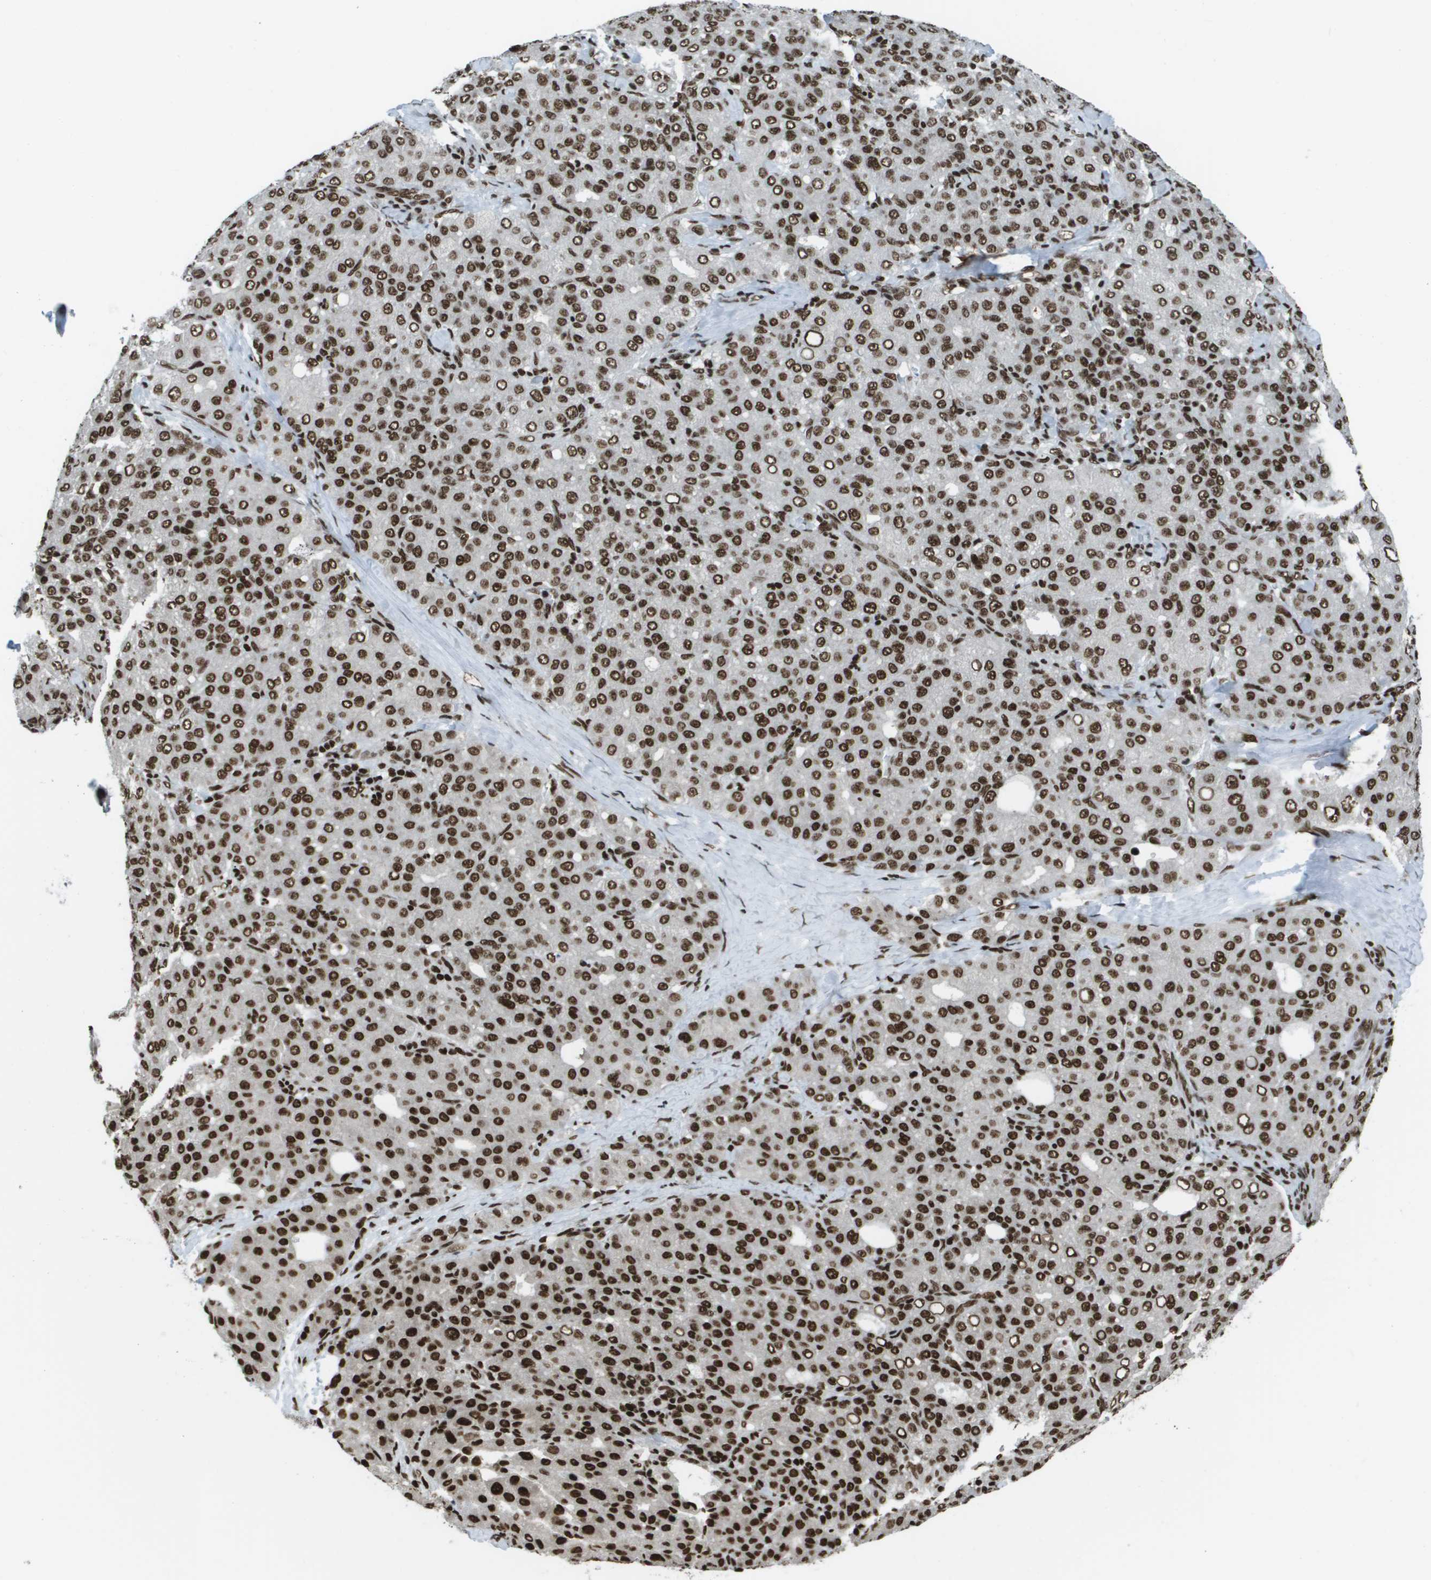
{"staining": {"intensity": "strong", "quantity": ">75%", "location": "nuclear"}, "tissue": "liver cancer", "cell_type": "Tumor cells", "image_type": "cancer", "snomed": [{"axis": "morphology", "description": "Carcinoma, Hepatocellular, NOS"}, {"axis": "topography", "description": "Liver"}], "caption": "A brown stain highlights strong nuclear staining of a protein in human liver cancer (hepatocellular carcinoma) tumor cells. (DAB IHC, brown staining for protein, blue staining for nuclei).", "gene": "GLYR1", "patient": {"sex": "male", "age": 65}}